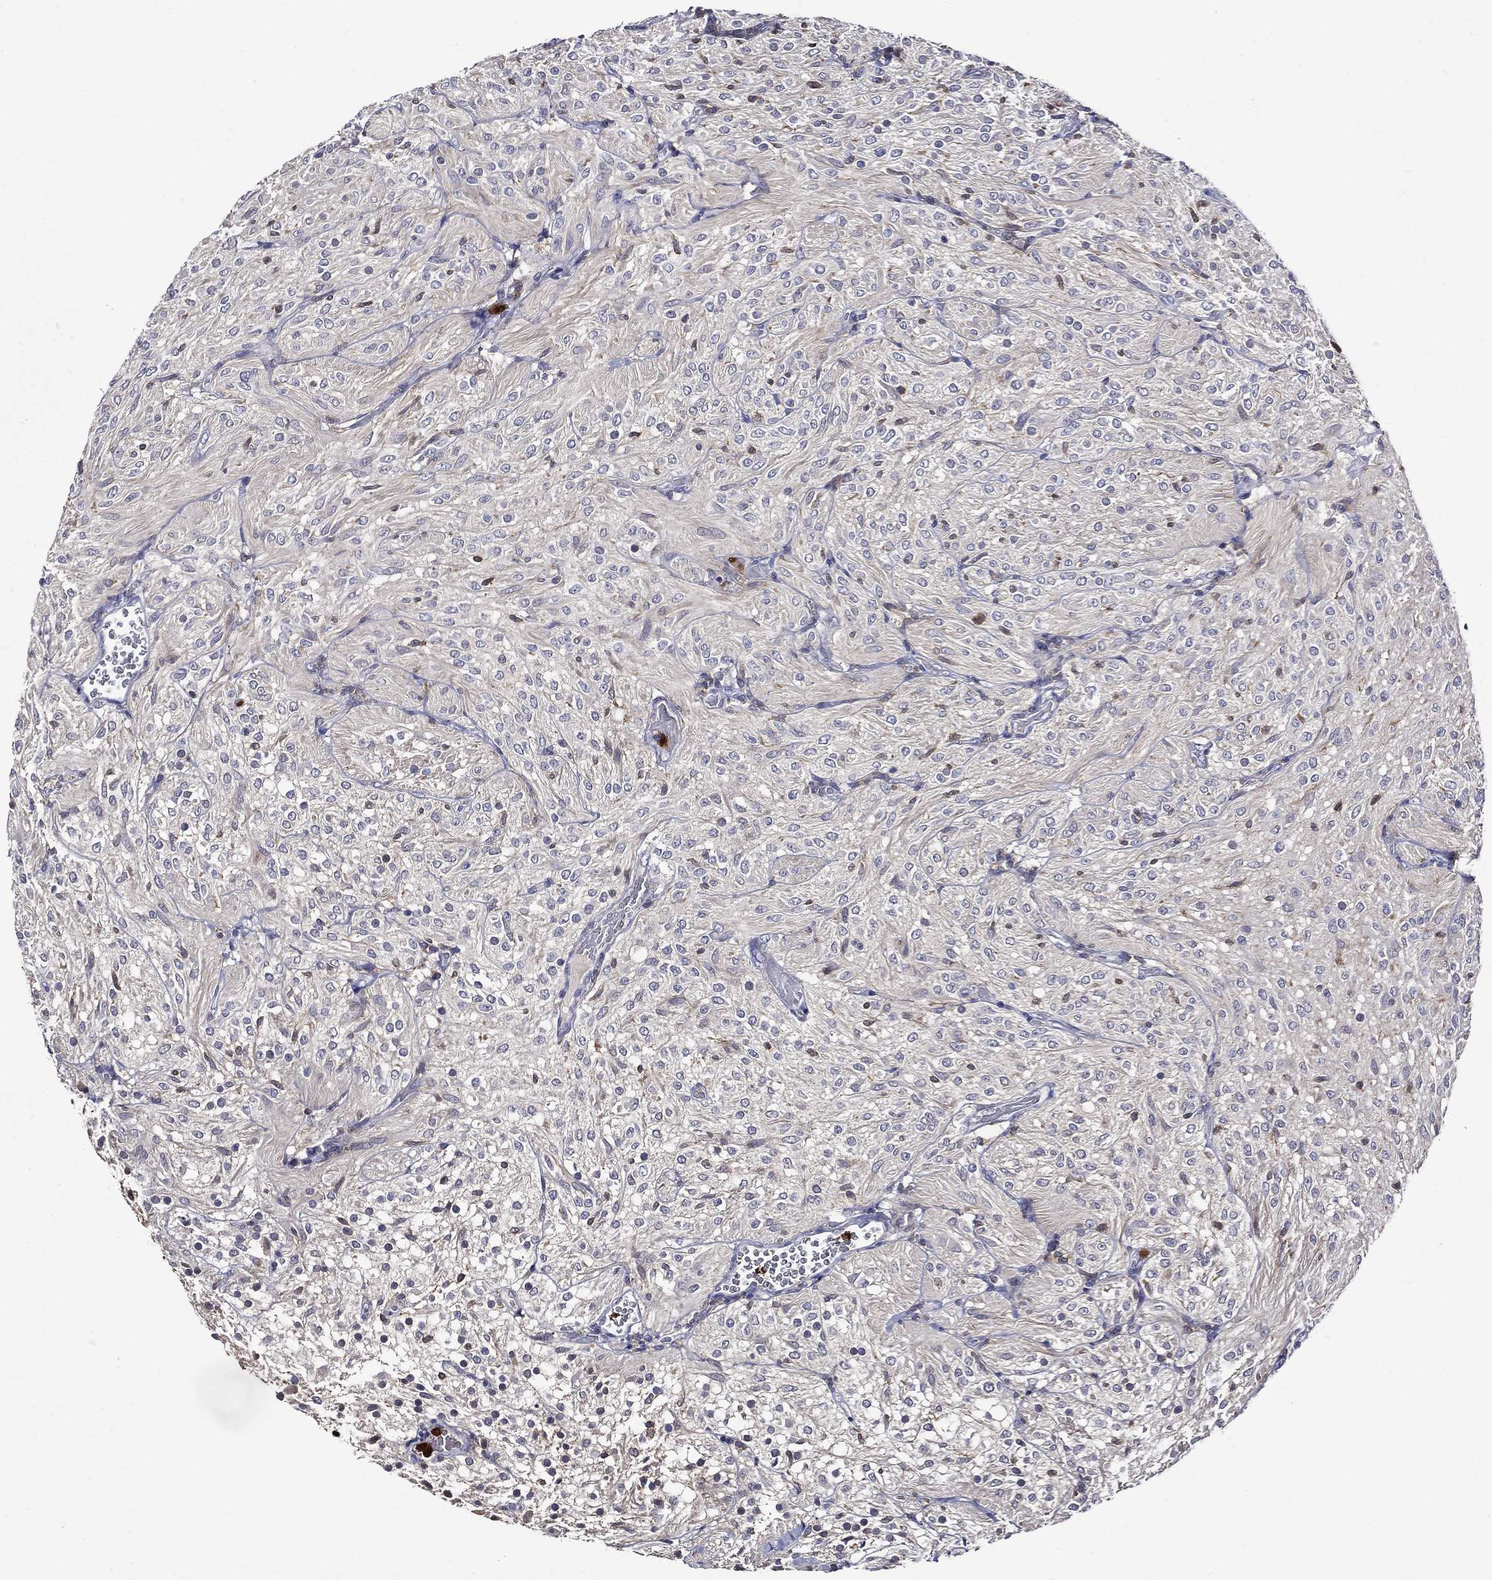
{"staining": {"intensity": "negative", "quantity": "none", "location": "none"}, "tissue": "glioma", "cell_type": "Tumor cells", "image_type": "cancer", "snomed": [{"axis": "morphology", "description": "Glioma, malignant, Low grade"}, {"axis": "topography", "description": "Brain"}], "caption": "A photomicrograph of malignant glioma (low-grade) stained for a protein displays no brown staining in tumor cells.", "gene": "GPR171", "patient": {"sex": "male", "age": 3}}